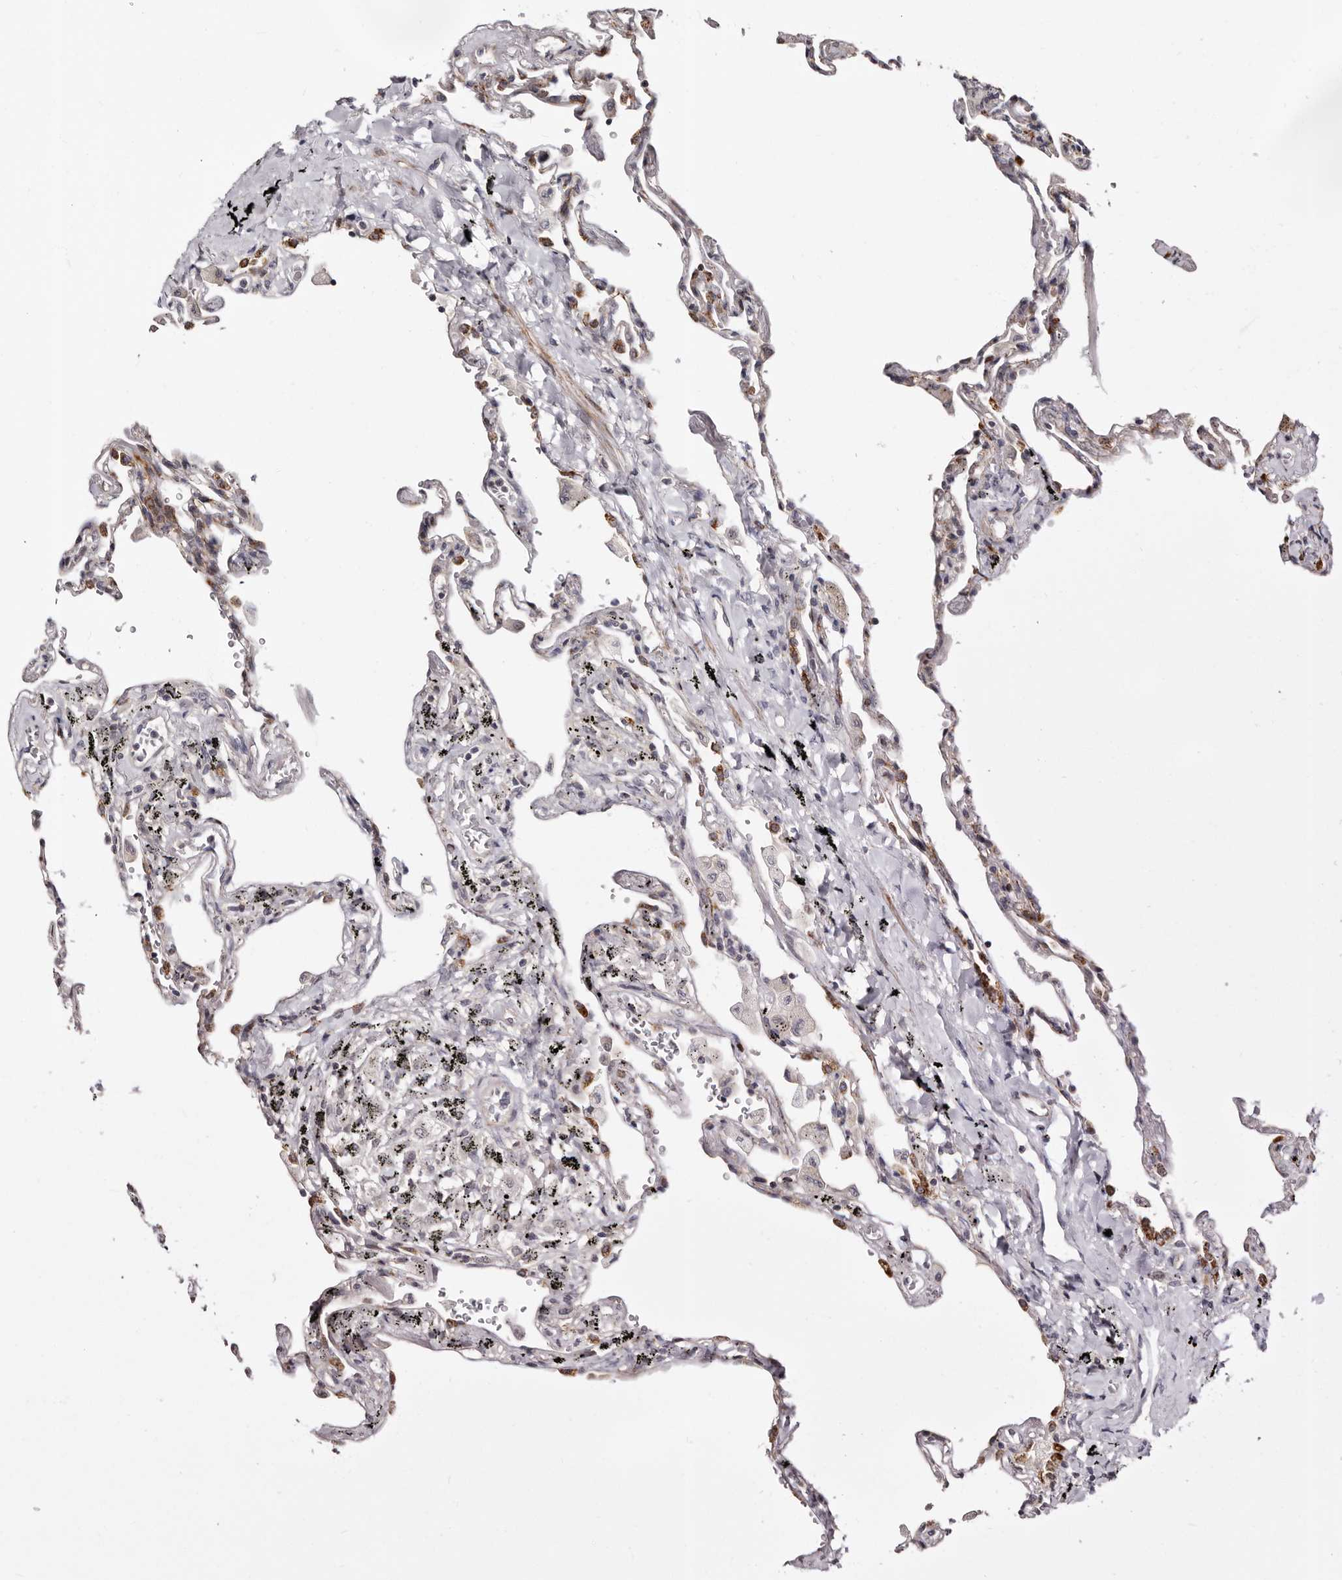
{"staining": {"intensity": "moderate", "quantity": "<25%", "location": "cytoplasmic/membranous"}, "tissue": "lung", "cell_type": "Alveolar cells", "image_type": "normal", "snomed": [{"axis": "morphology", "description": "Normal tissue, NOS"}, {"axis": "topography", "description": "Lung"}], "caption": "Brown immunohistochemical staining in benign human lung reveals moderate cytoplasmic/membranous expression in approximately <25% of alveolar cells. Nuclei are stained in blue.", "gene": "PHF20L1", "patient": {"sex": "male", "age": 59}}